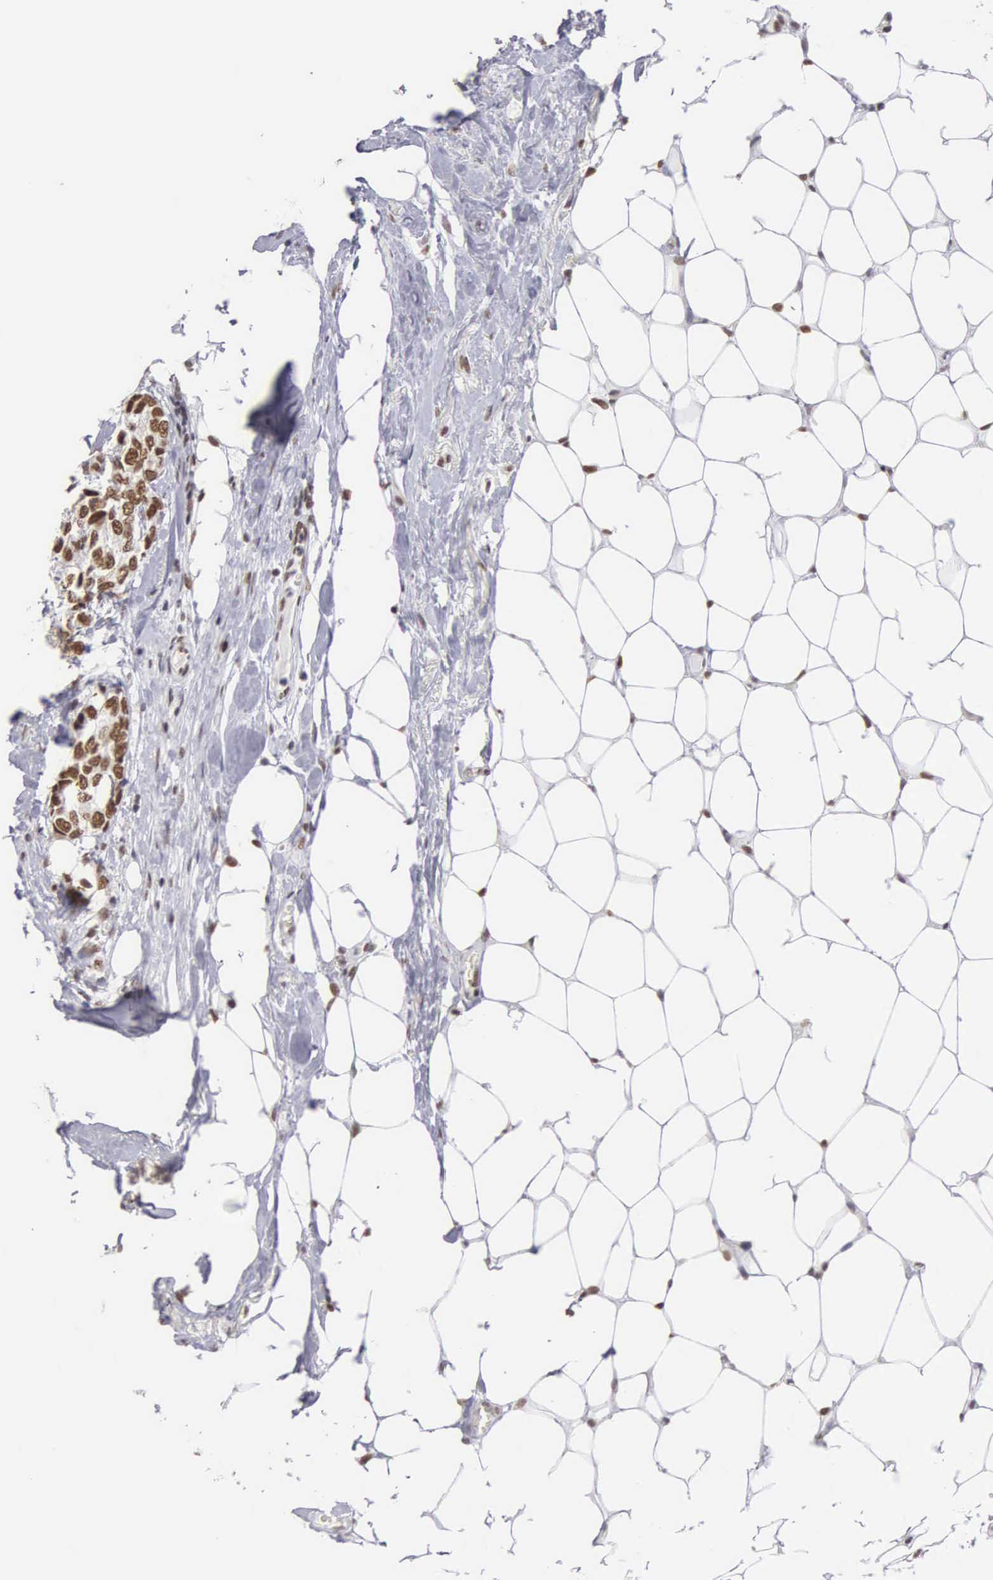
{"staining": {"intensity": "moderate", "quantity": ">75%", "location": "nuclear"}, "tissue": "breast cancer", "cell_type": "Tumor cells", "image_type": "cancer", "snomed": [{"axis": "morphology", "description": "Duct carcinoma"}, {"axis": "topography", "description": "Breast"}], "caption": "Immunohistochemistry (IHC) (DAB) staining of invasive ductal carcinoma (breast) reveals moderate nuclear protein expression in approximately >75% of tumor cells.", "gene": "CSTF2", "patient": {"sex": "female", "age": 68}}